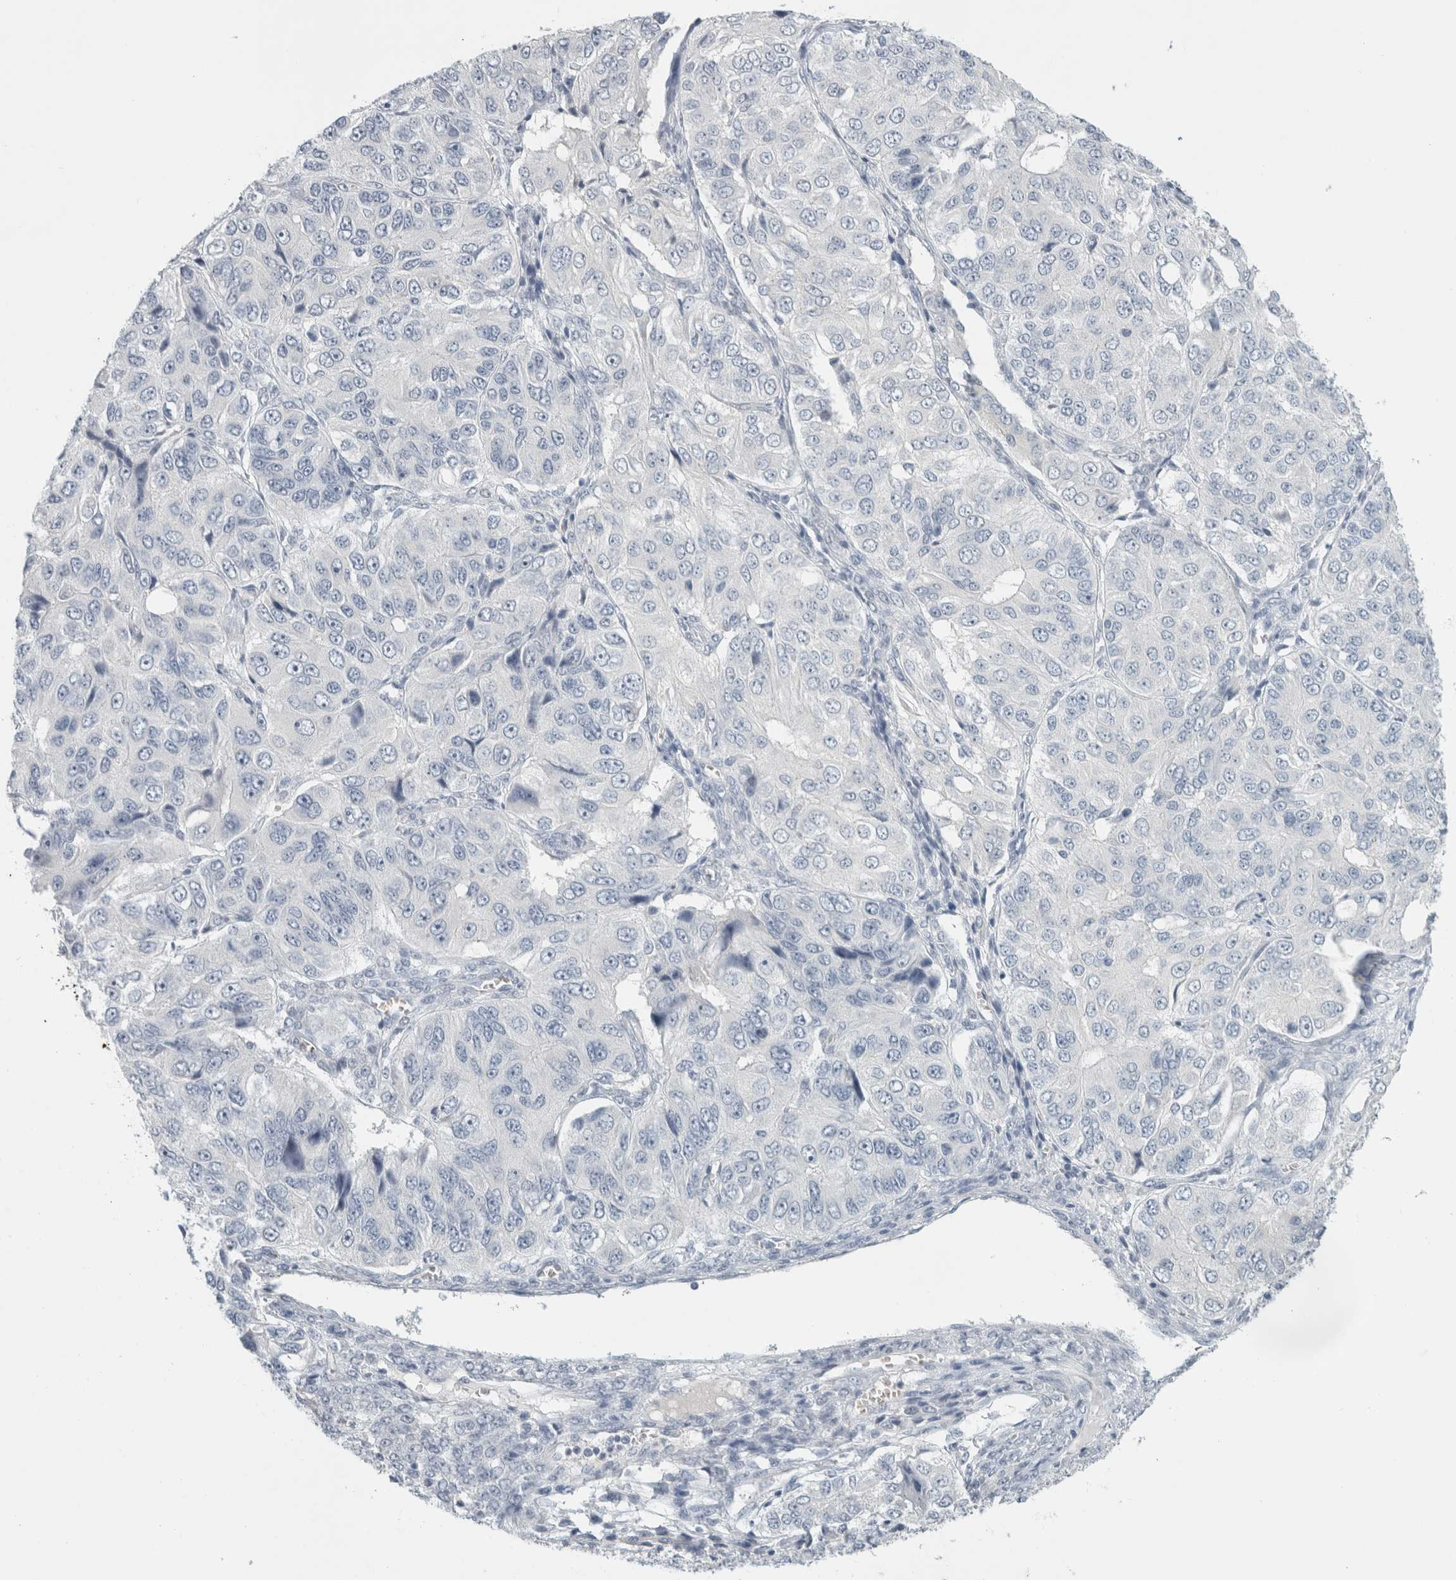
{"staining": {"intensity": "negative", "quantity": "none", "location": "none"}, "tissue": "ovarian cancer", "cell_type": "Tumor cells", "image_type": "cancer", "snomed": [{"axis": "morphology", "description": "Carcinoma, endometroid"}, {"axis": "topography", "description": "Ovary"}], "caption": "This is an immunohistochemistry histopathology image of ovarian cancer (endometroid carcinoma). There is no expression in tumor cells.", "gene": "FMR1NB", "patient": {"sex": "female", "age": 51}}